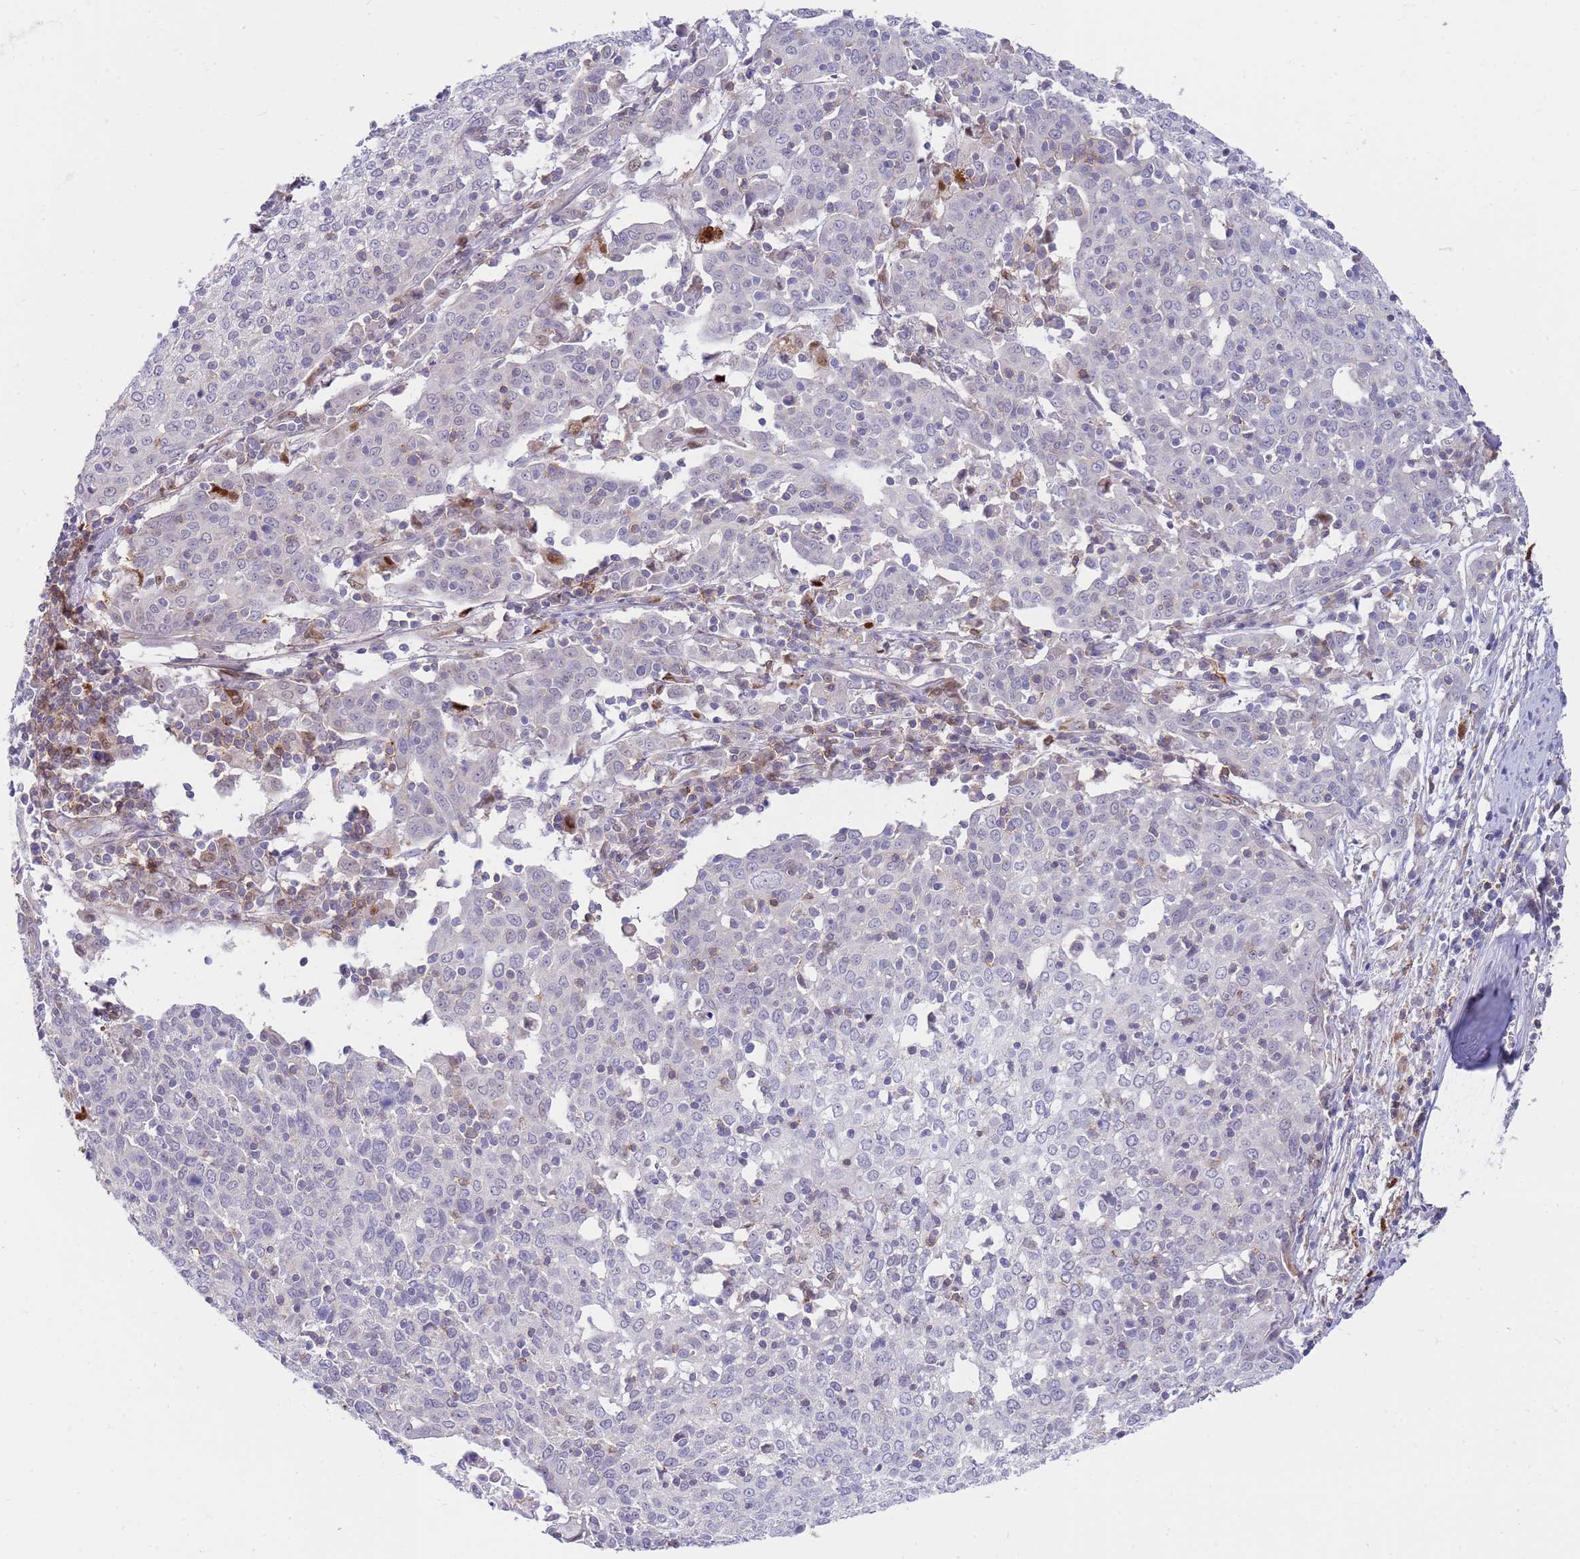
{"staining": {"intensity": "negative", "quantity": "none", "location": "none"}, "tissue": "cervical cancer", "cell_type": "Tumor cells", "image_type": "cancer", "snomed": [{"axis": "morphology", "description": "Squamous cell carcinoma, NOS"}, {"axis": "topography", "description": "Cervix"}], "caption": "Protein analysis of cervical cancer demonstrates no significant positivity in tumor cells.", "gene": "STK25", "patient": {"sex": "female", "age": 67}}